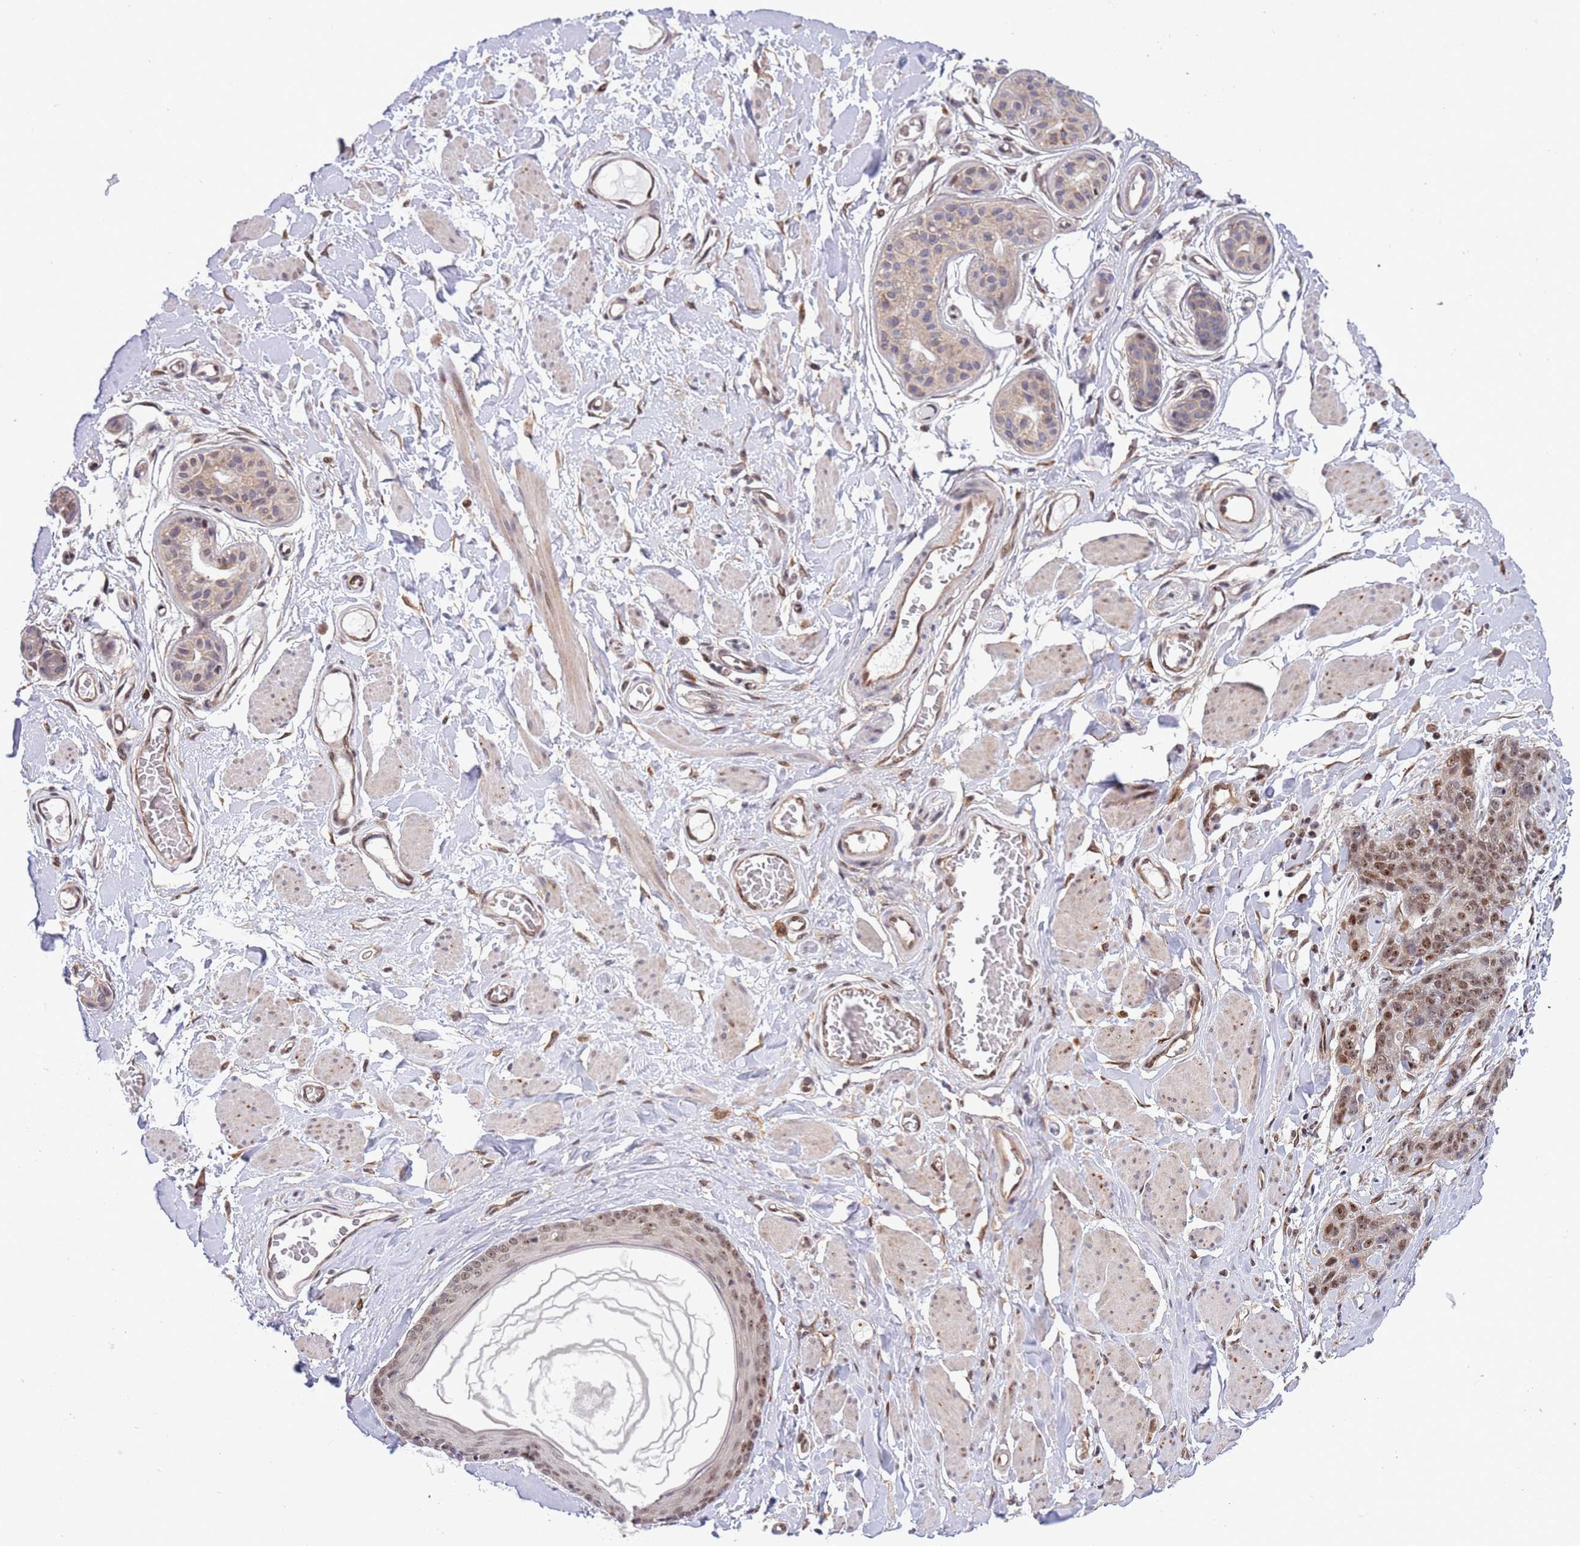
{"staining": {"intensity": "moderate", "quantity": "25%-75%", "location": "nuclear"}, "tissue": "skin cancer", "cell_type": "Tumor cells", "image_type": "cancer", "snomed": [{"axis": "morphology", "description": "Squamous cell carcinoma, NOS"}, {"axis": "topography", "description": "Skin"}, {"axis": "topography", "description": "Vulva"}], "caption": "Immunohistochemistry micrograph of human skin cancer stained for a protein (brown), which displays medium levels of moderate nuclear staining in approximately 25%-75% of tumor cells.", "gene": "TBX10", "patient": {"sex": "female", "age": 85}}